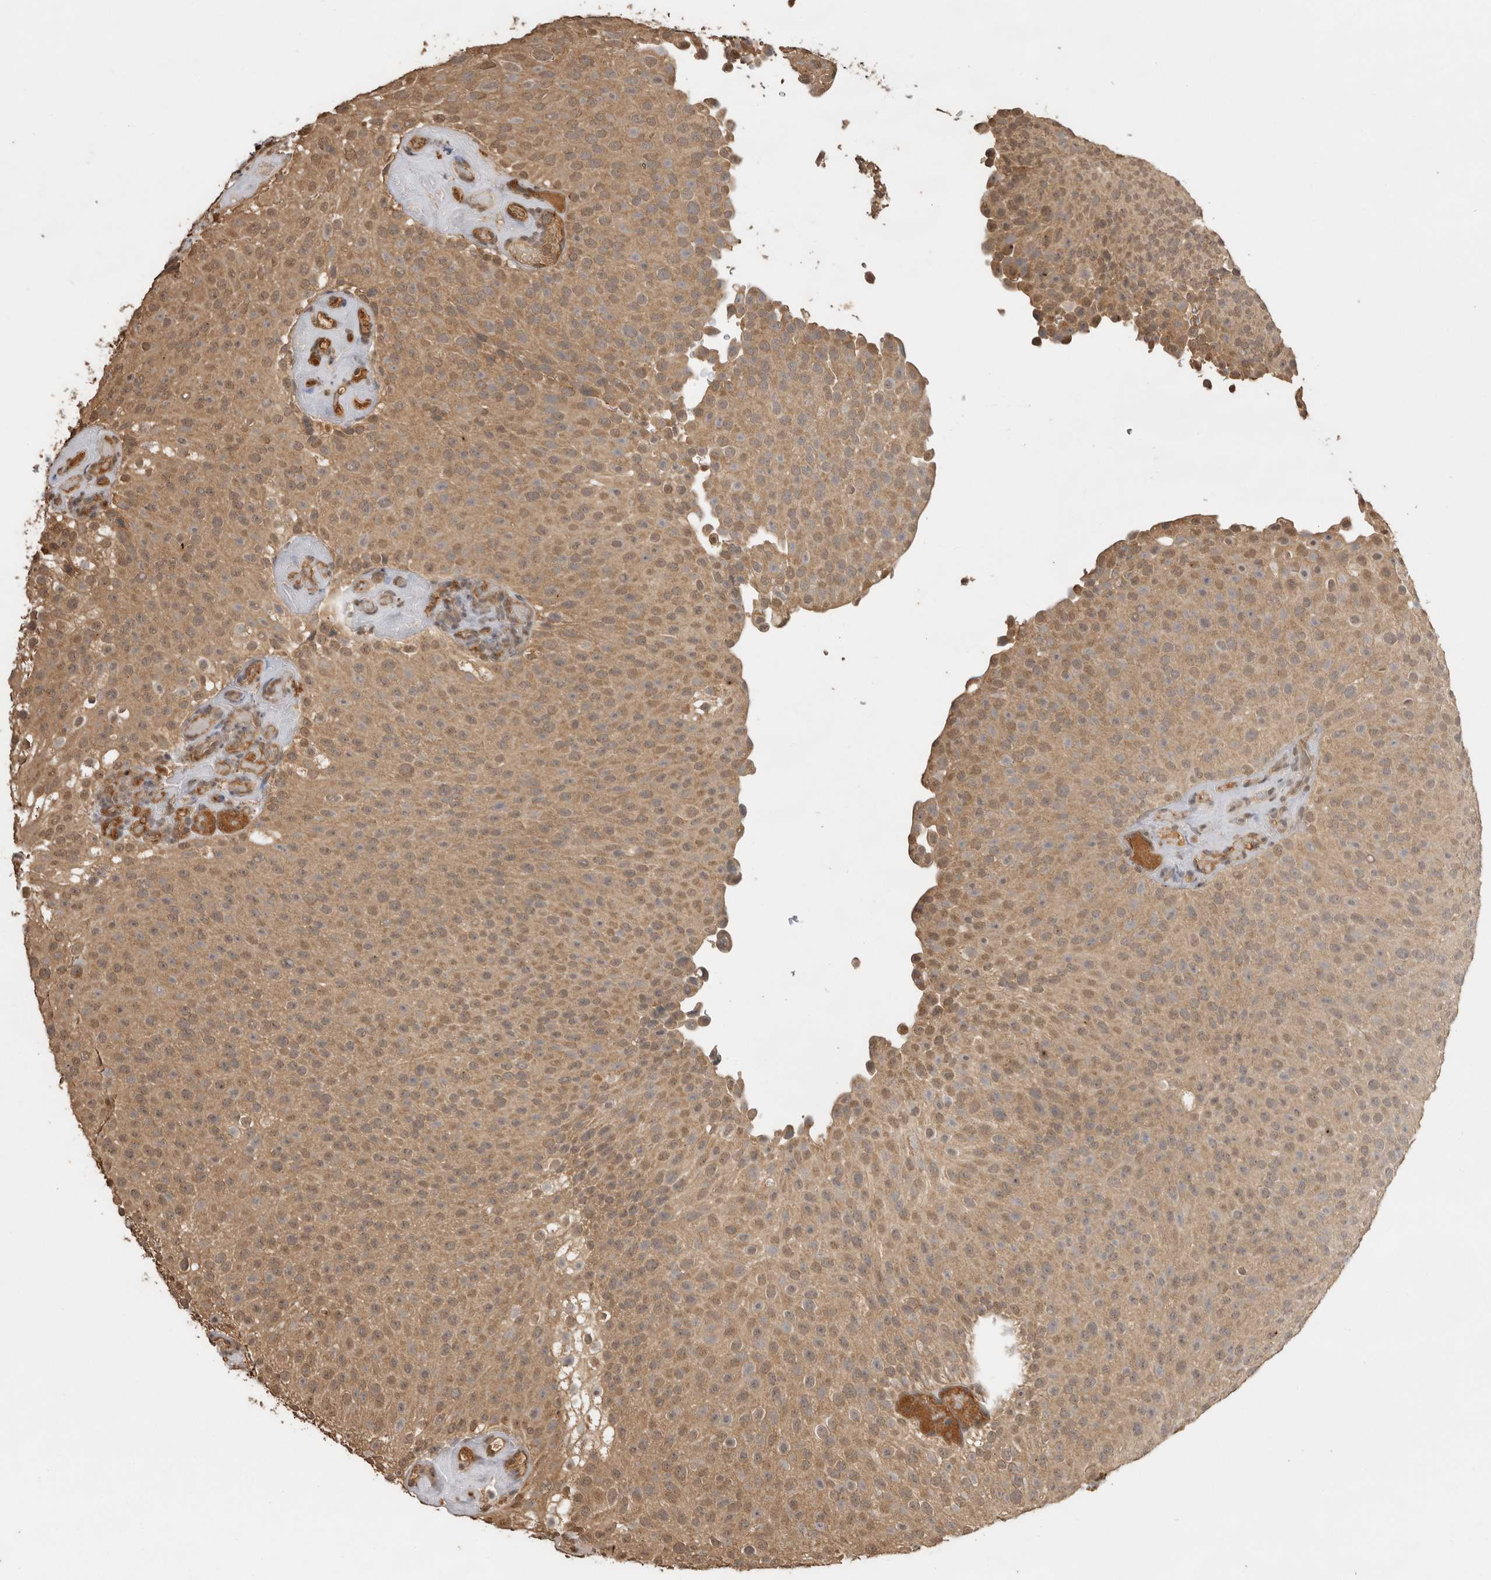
{"staining": {"intensity": "moderate", "quantity": ">75%", "location": "cytoplasmic/membranous,nuclear"}, "tissue": "urothelial cancer", "cell_type": "Tumor cells", "image_type": "cancer", "snomed": [{"axis": "morphology", "description": "Urothelial carcinoma, Low grade"}, {"axis": "topography", "description": "Urinary bladder"}], "caption": "The photomicrograph shows a brown stain indicating the presence of a protein in the cytoplasmic/membranous and nuclear of tumor cells in low-grade urothelial carcinoma.", "gene": "JAG2", "patient": {"sex": "male", "age": 78}}